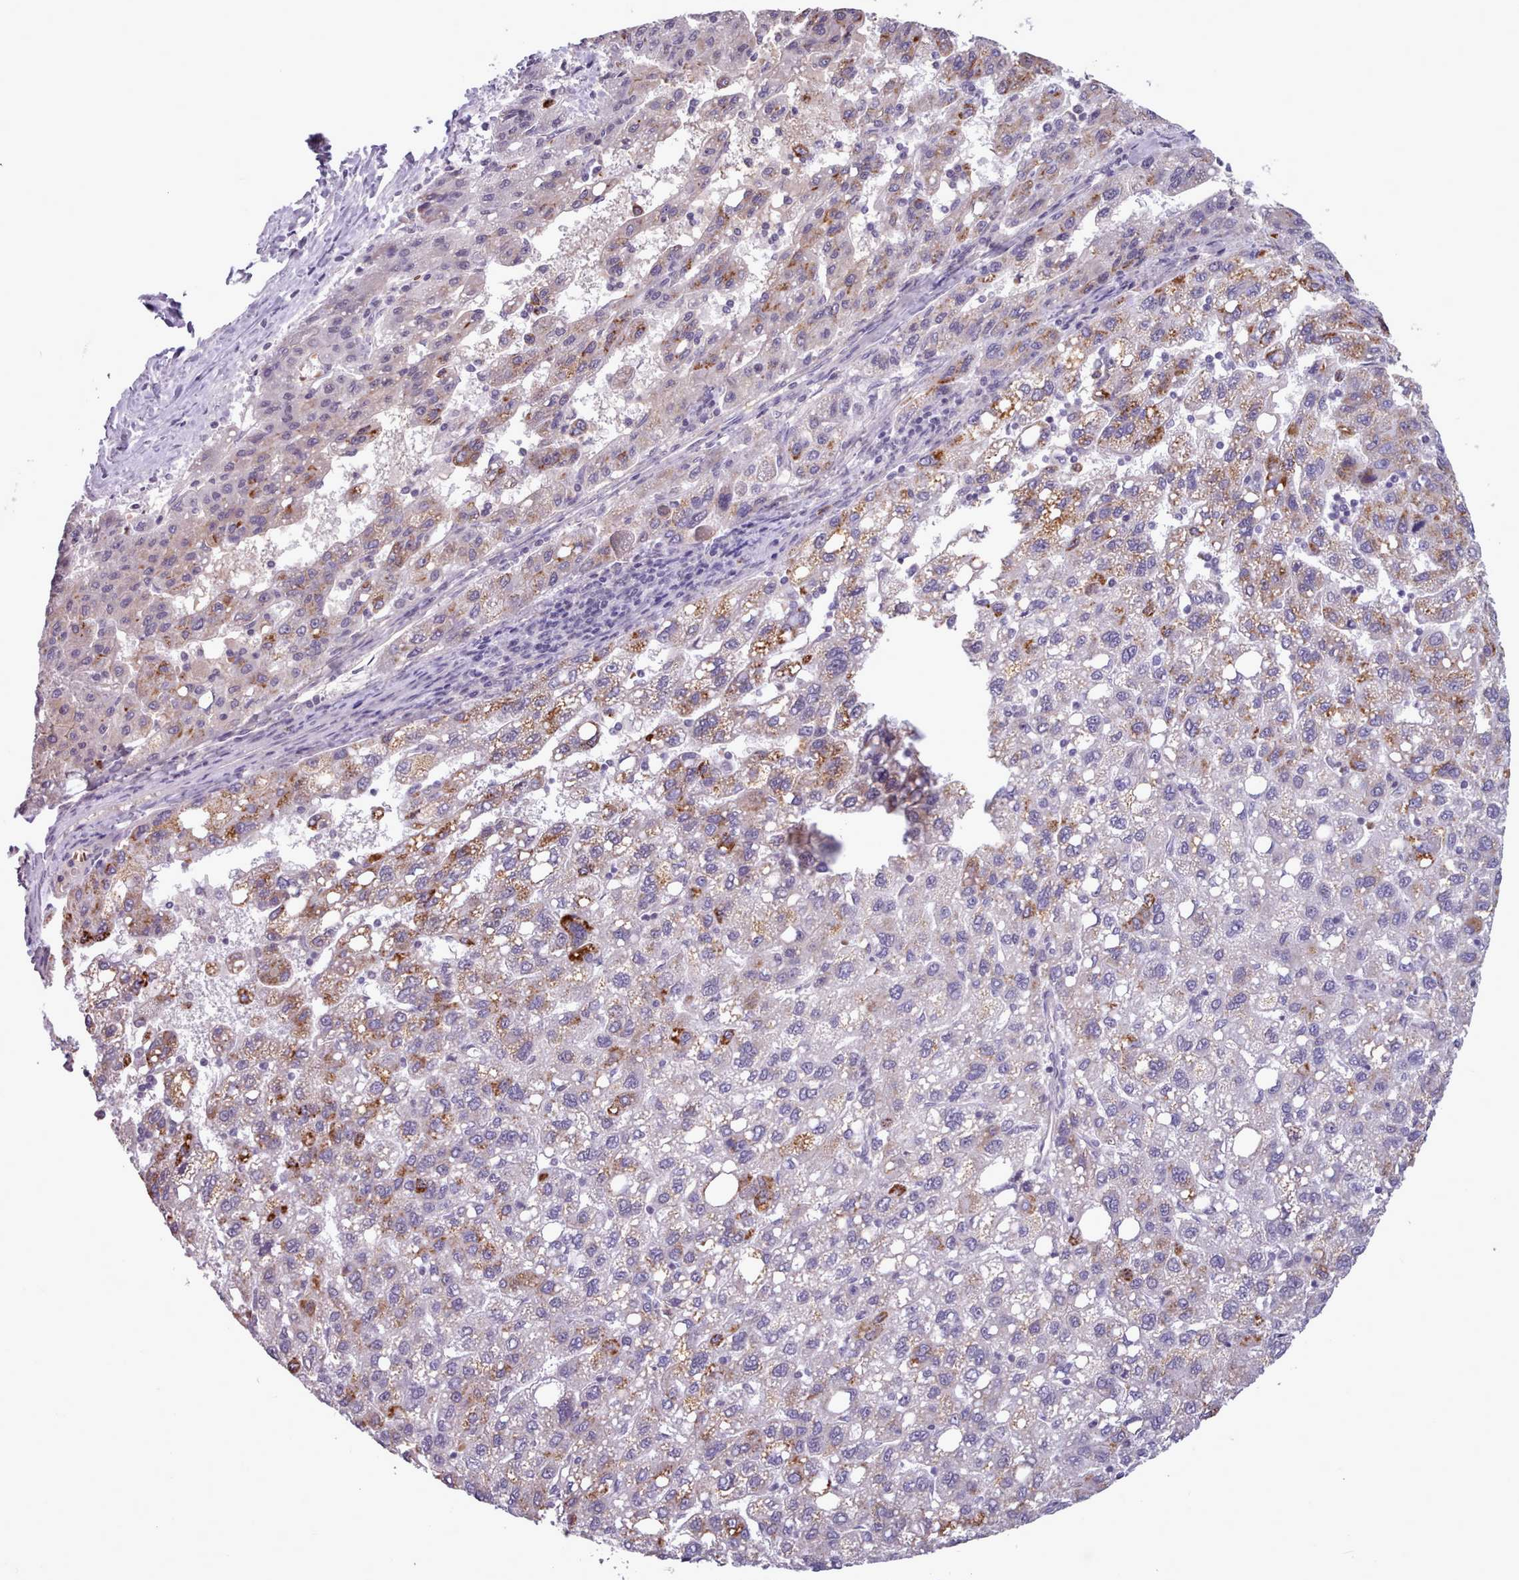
{"staining": {"intensity": "moderate", "quantity": "<25%", "location": "cytoplasmic/membranous"}, "tissue": "liver cancer", "cell_type": "Tumor cells", "image_type": "cancer", "snomed": [{"axis": "morphology", "description": "Carcinoma, Hepatocellular, NOS"}, {"axis": "topography", "description": "Liver"}], "caption": "This is an image of IHC staining of liver cancer (hepatocellular carcinoma), which shows moderate expression in the cytoplasmic/membranous of tumor cells.", "gene": "KCTD16", "patient": {"sex": "female", "age": 82}}